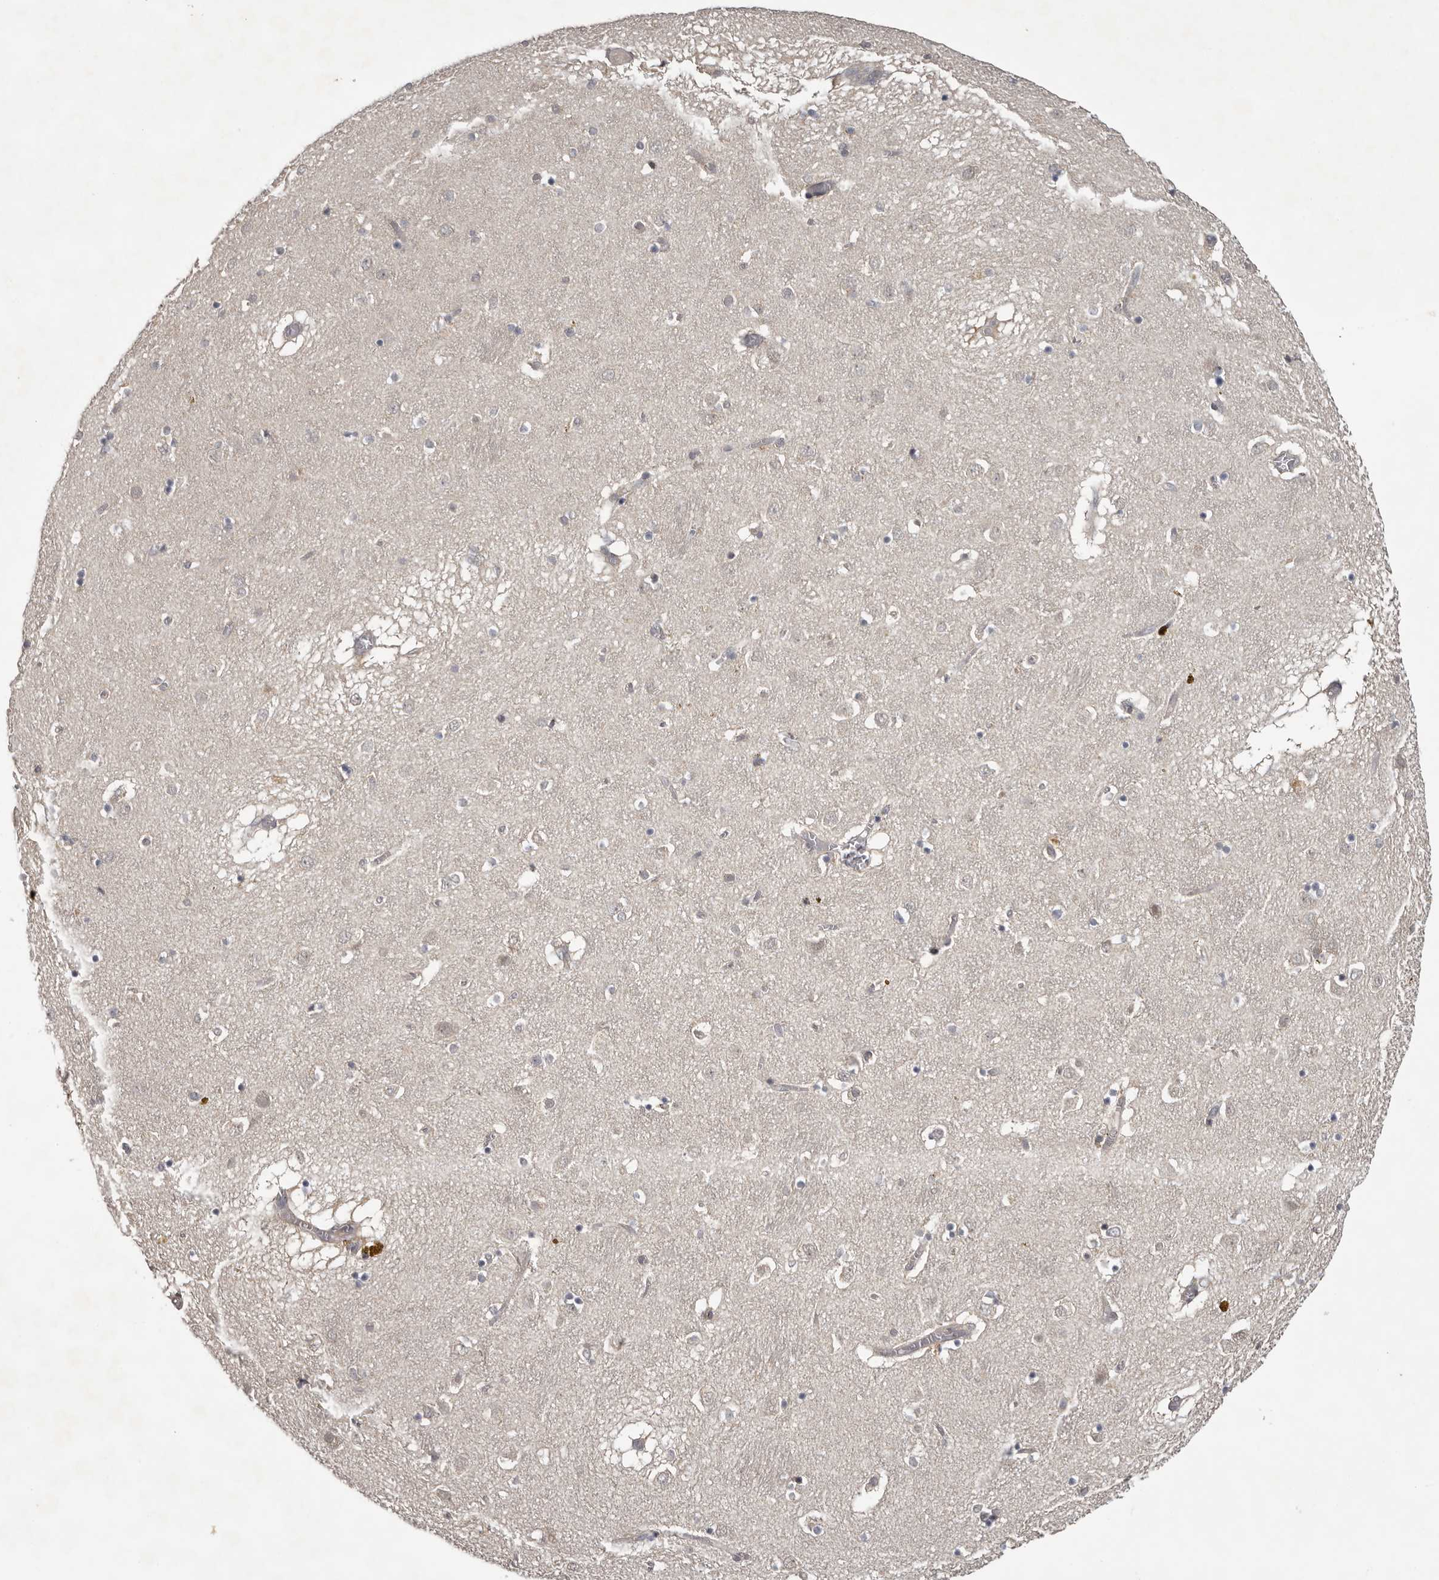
{"staining": {"intensity": "negative", "quantity": "none", "location": "none"}, "tissue": "caudate", "cell_type": "Glial cells", "image_type": "normal", "snomed": [{"axis": "morphology", "description": "Normal tissue, NOS"}, {"axis": "topography", "description": "Lateral ventricle wall"}], "caption": "A histopathology image of human caudate is negative for staining in glial cells. (Stains: DAB IHC with hematoxylin counter stain, Microscopy: brightfield microscopy at high magnification).", "gene": "ANKRD44", "patient": {"sex": "male", "age": 70}}